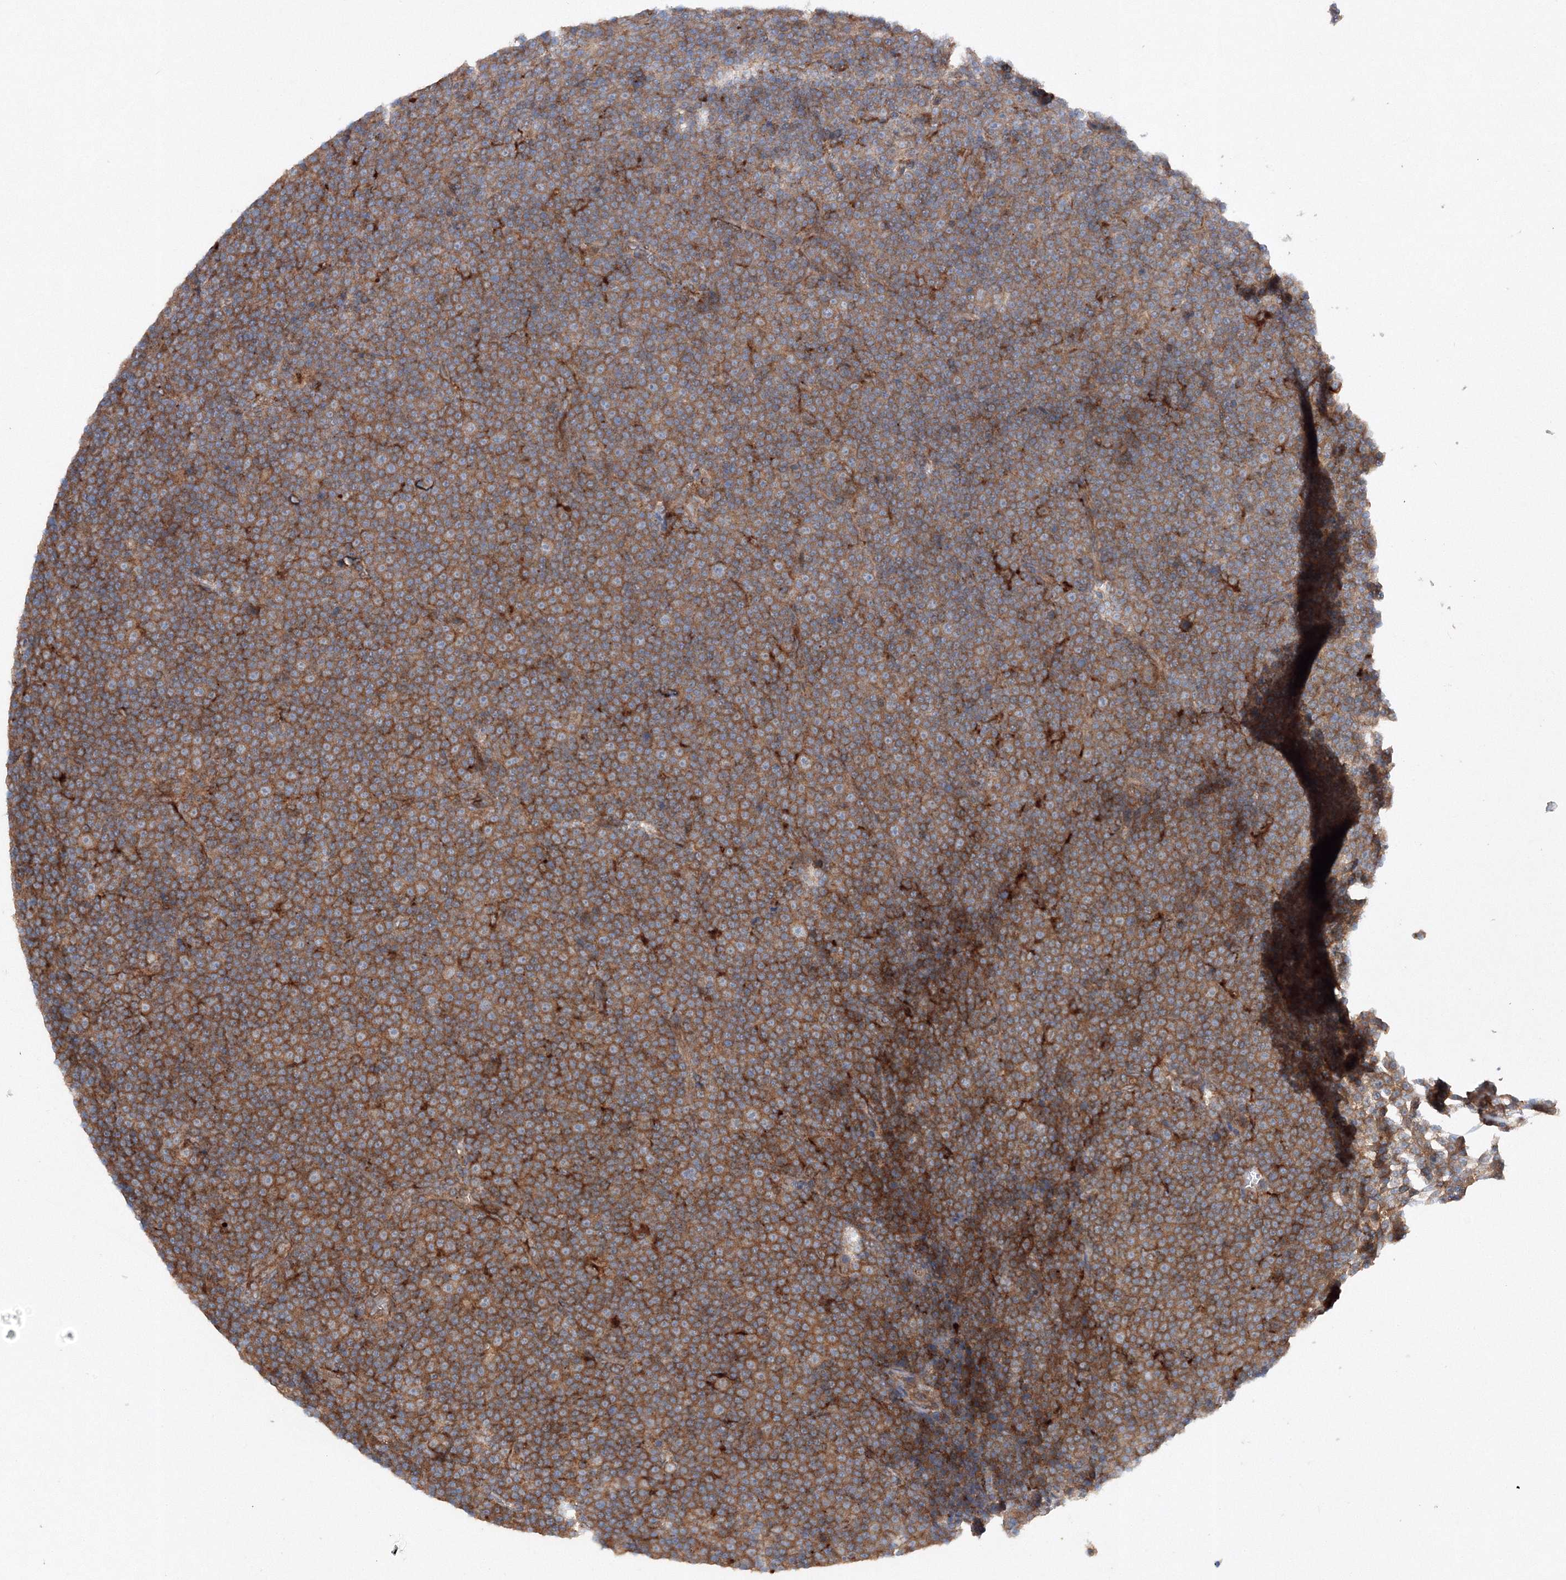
{"staining": {"intensity": "moderate", "quantity": ">75%", "location": "cytoplasmic/membranous"}, "tissue": "lymphoma", "cell_type": "Tumor cells", "image_type": "cancer", "snomed": [{"axis": "morphology", "description": "Malignant lymphoma, non-Hodgkin's type, Low grade"}, {"axis": "topography", "description": "Lymph node"}], "caption": "Protein staining of low-grade malignant lymphoma, non-Hodgkin's type tissue exhibits moderate cytoplasmic/membranous positivity in approximately >75% of tumor cells.", "gene": "SLC36A1", "patient": {"sex": "female", "age": 67}}